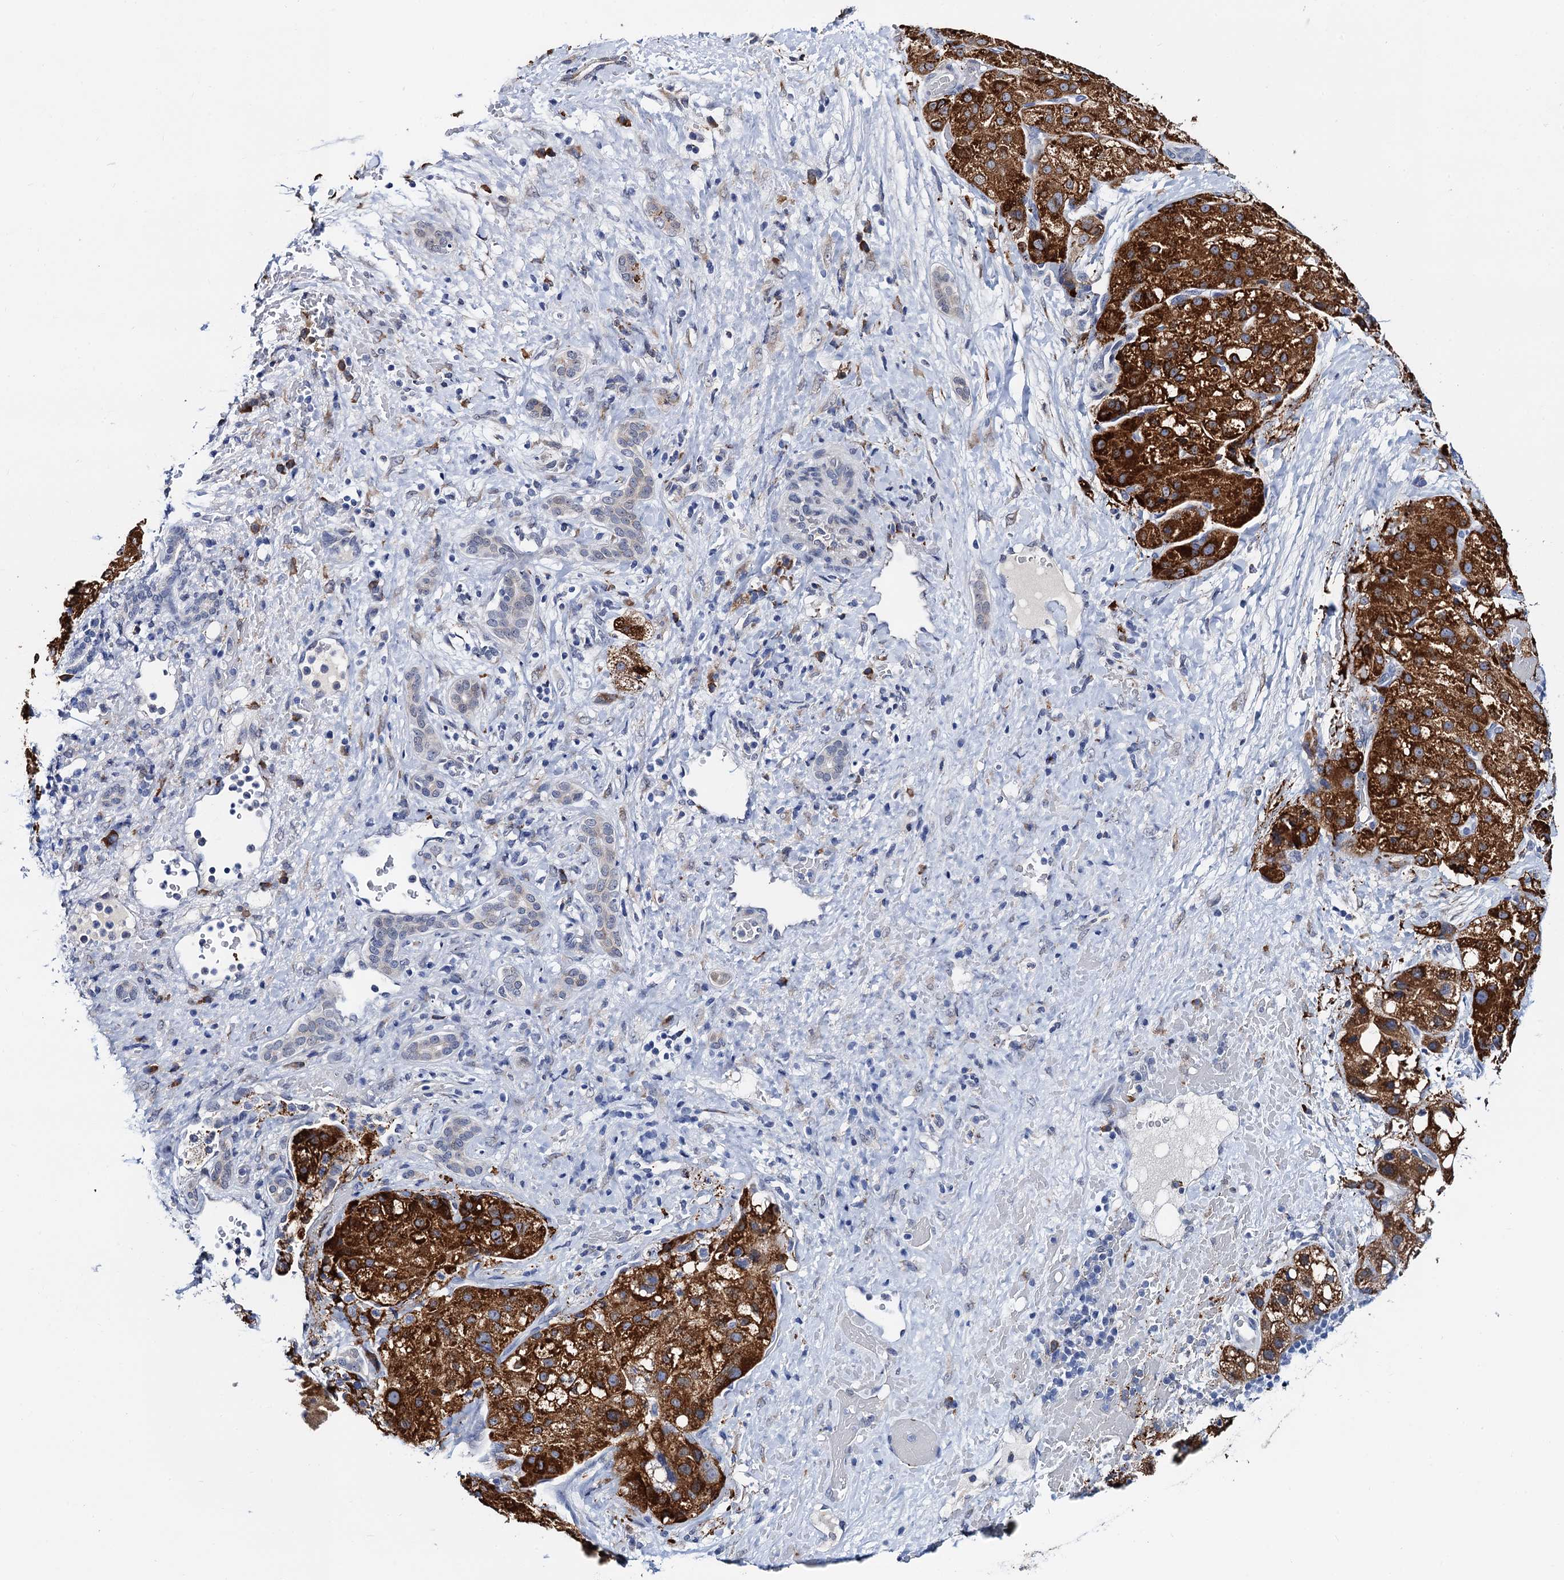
{"staining": {"intensity": "strong", "quantity": ">75%", "location": "cytoplasmic/membranous"}, "tissue": "liver cancer", "cell_type": "Tumor cells", "image_type": "cancer", "snomed": [{"axis": "morphology", "description": "Normal tissue, NOS"}, {"axis": "morphology", "description": "Carcinoma, Hepatocellular, NOS"}, {"axis": "topography", "description": "Liver"}], "caption": "Approximately >75% of tumor cells in human liver cancer display strong cytoplasmic/membranous protein positivity as visualized by brown immunohistochemical staining.", "gene": "SLC7A10", "patient": {"sex": "male", "age": 57}}